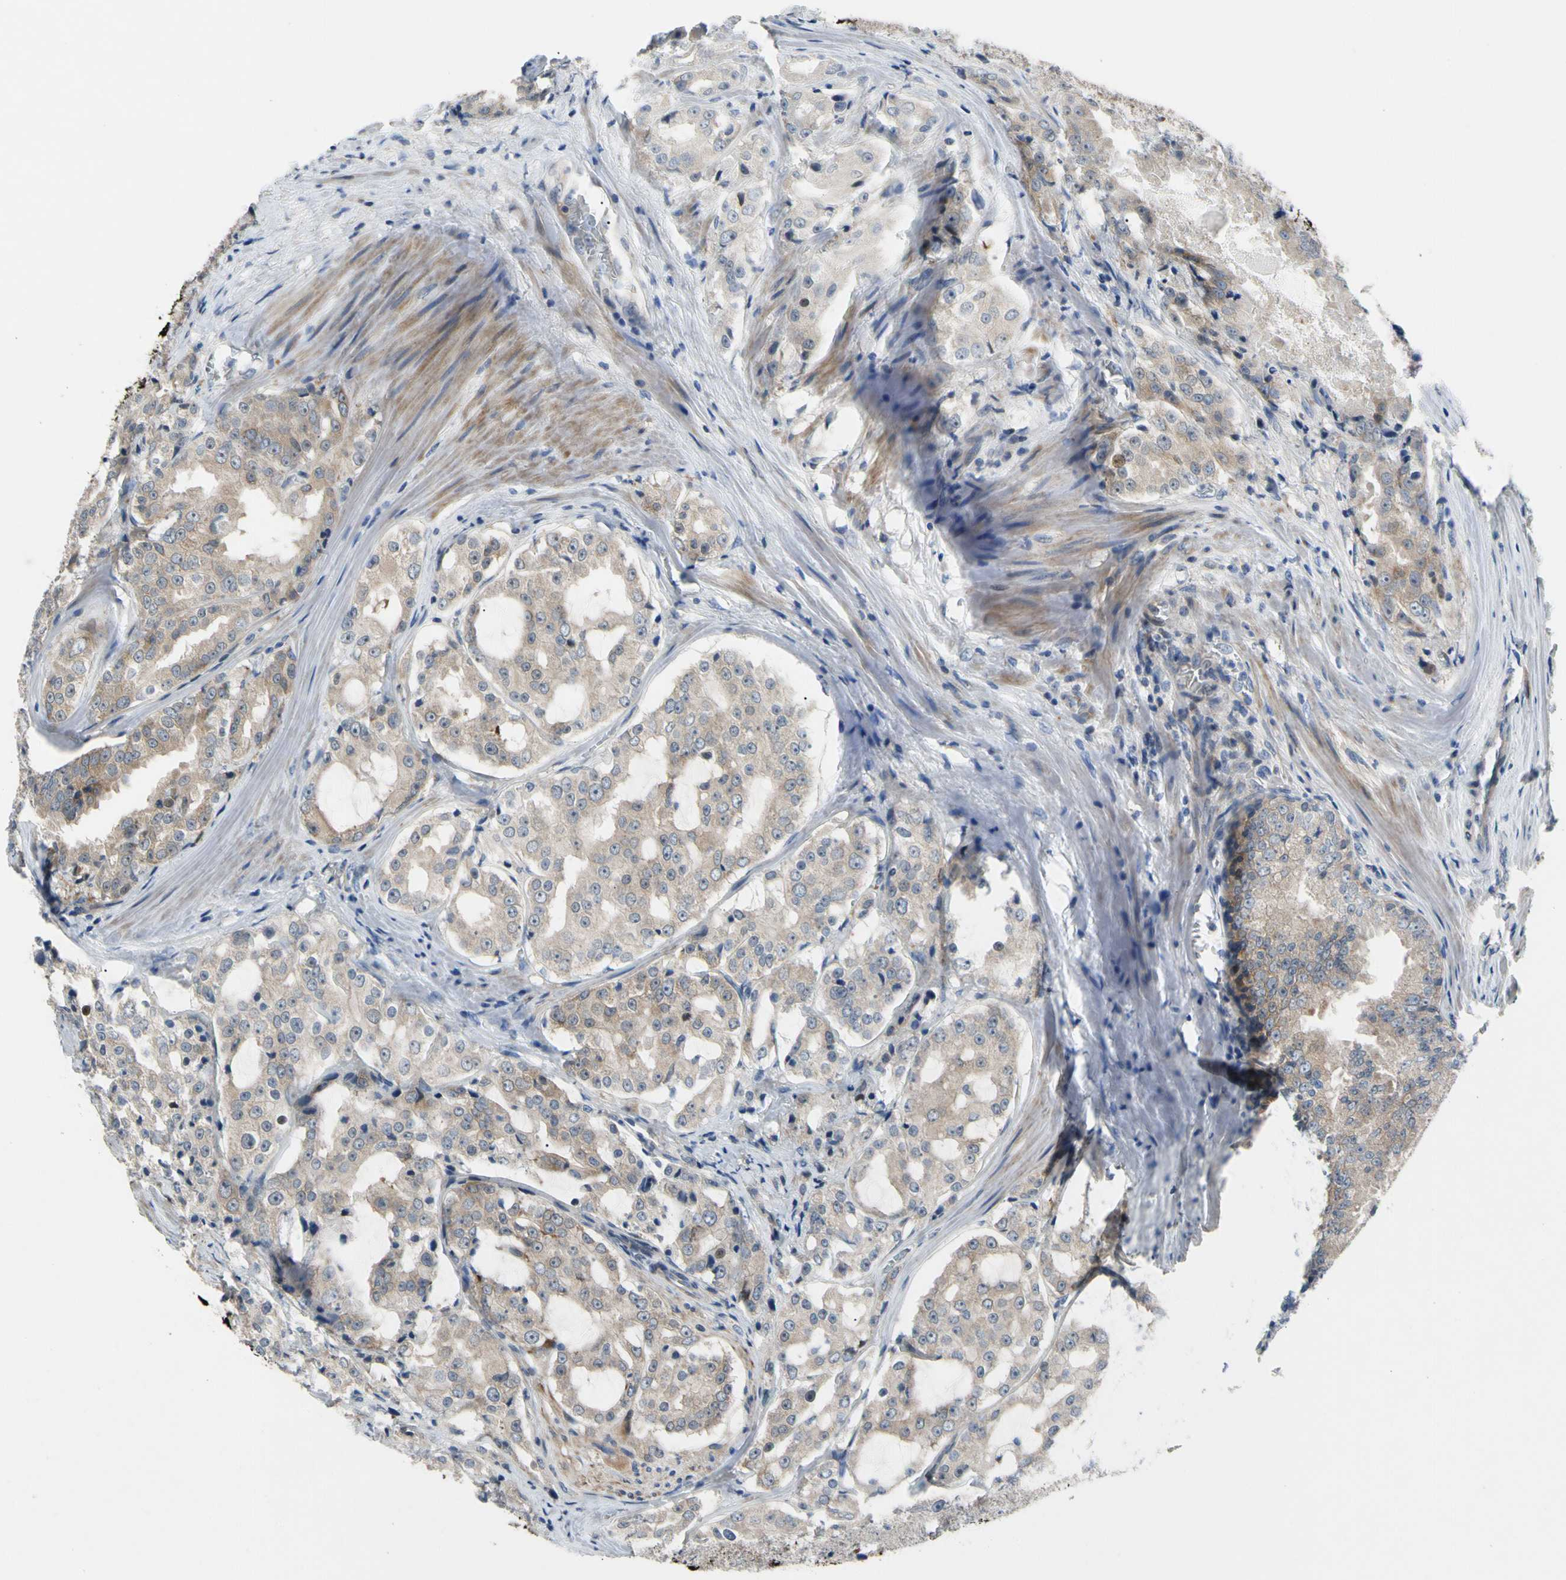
{"staining": {"intensity": "weak", "quantity": ">75%", "location": "cytoplasmic/membranous"}, "tissue": "prostate cancer", "cell_type": "Tumor cells", "image_type": "cancer", "snomed": [{"axis": "morphology", "description": "Adenocarcinoma, High grade"}, {"axis": "topography", "description": "Prostate"}], "caption": "The histopathology image demonstrates a brown stain indicating the presence of a protein in the cytoplasmic/membranous of tumor cells in prostate cancer.", "gene": "HMGCR", "patient": {"sex": "male", "age": 73}}